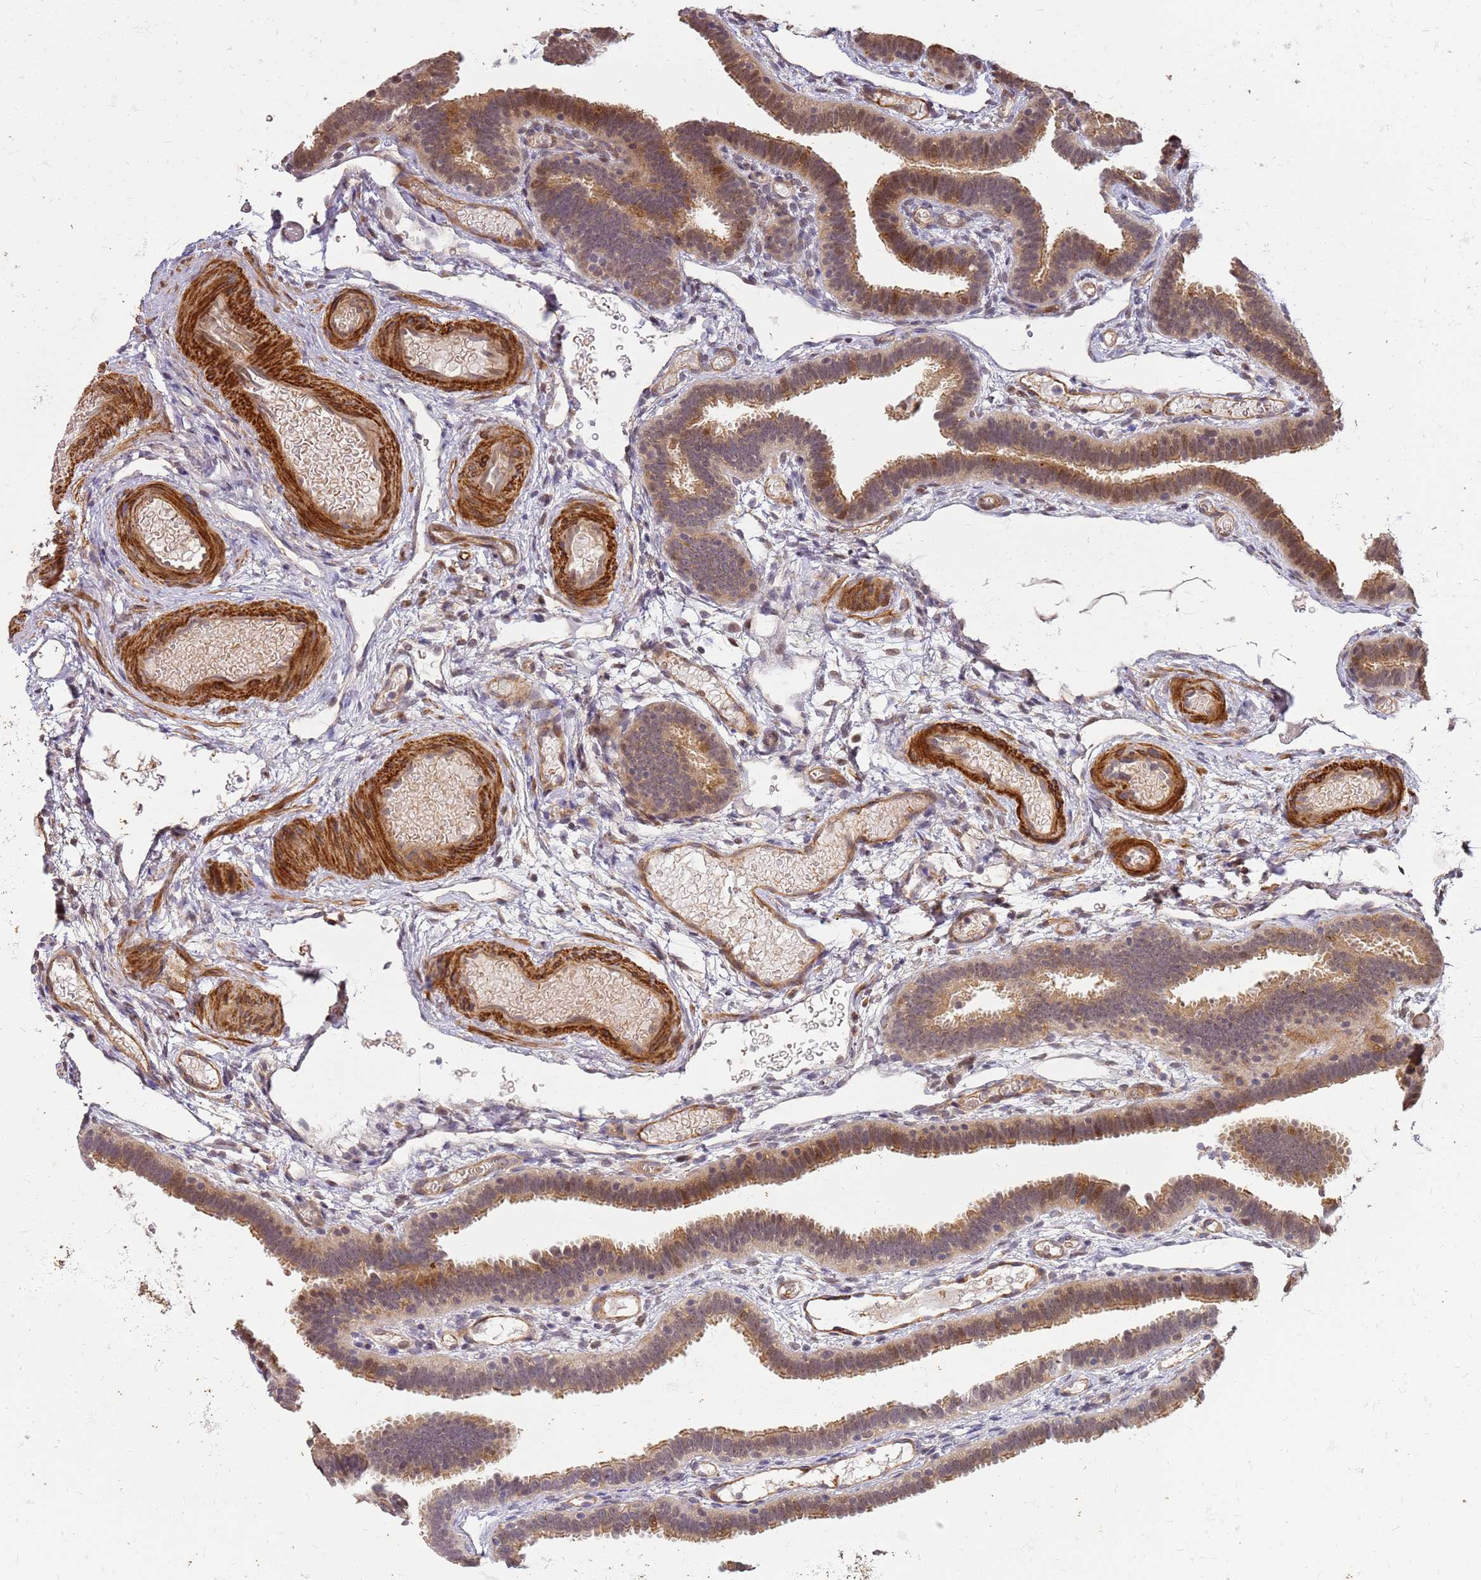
{"staining": {"intensity": "moderate", "quantity": ">75%", "location": "cytoplasmic/membranous"}, "tissue": "fallopian tube", "cell_type": "Glandular cells", "image_type": "normal", "snomed": [{"axis": "morphology", "description": "Normal tissue, NOS"}, {"axis": "topography", "description": "Fallopian tube"}], "caption": "Immunohistochemical staining of normal fallopian tube exhibits medium levels of moderate cytoplasmic/membranous staining in about >75% of glandular cells. The staining was performed using DAB (3,3'-diaminobenzidine), with brown indicating positive protein expression. Nuclei are stained blue with hematoxylin.", "gene": "ST18", "patient": {"sex": "female", "age": 37}}